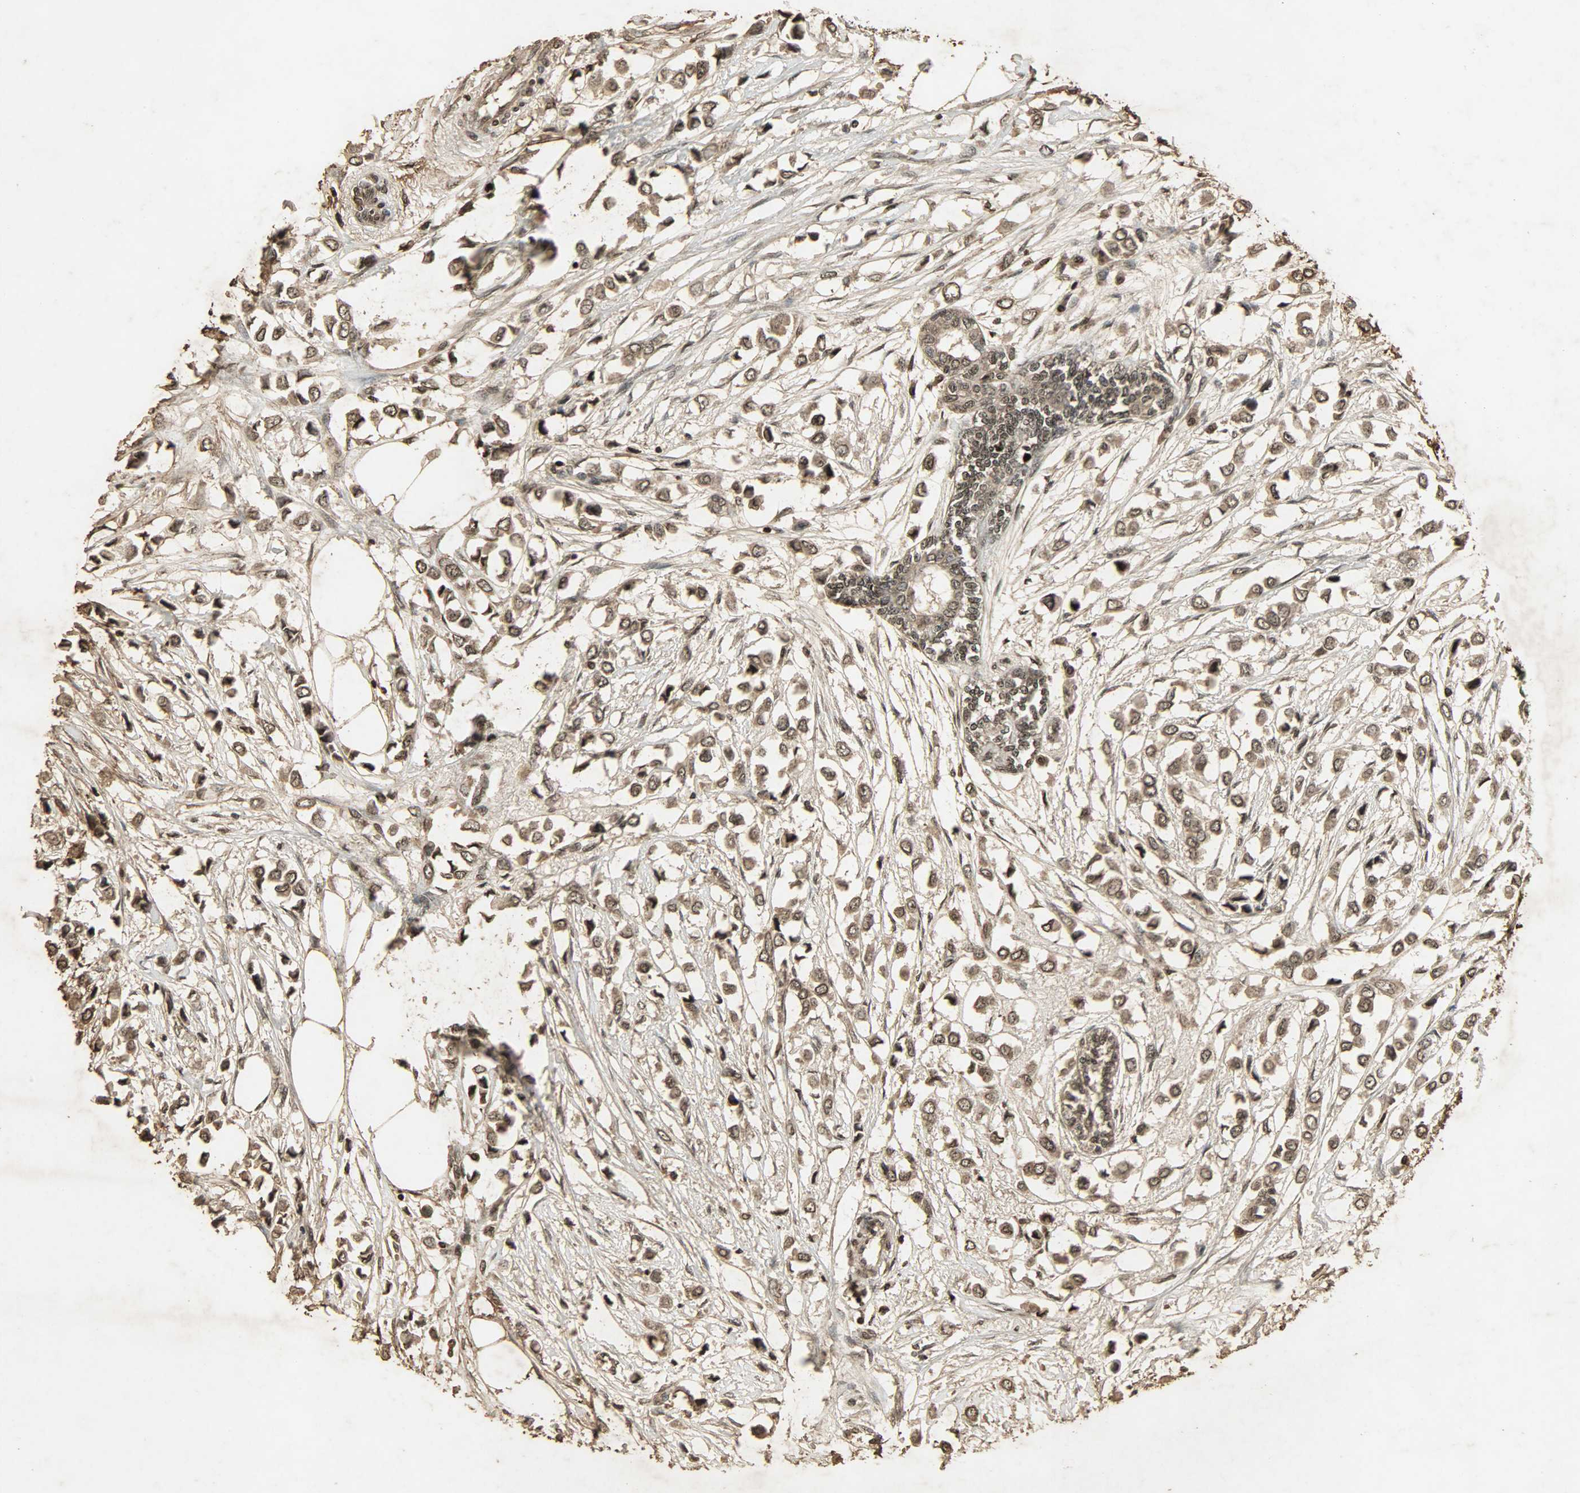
{"staining": {"intensity": "moderate", "quantity": ">75%", "location": "cytoplasmic/membranous,nuclear"}, "tissue": "breast cancer", "cell_type": "Tumor cells", "image_type": "cancer", "snomed": [{"axis": "morphology", "description": "Lobular carcinoma"}, {"axis": "topography", "description": "Breast"}], "caption": "Protein expression analysis of breast cancer demonstrates moderate cytoplasmic/membranous and nuclear staining in about >75% of tumor cells.", "gene": "PPP3R1", "patient": {"sex": "female", "age": 51}}